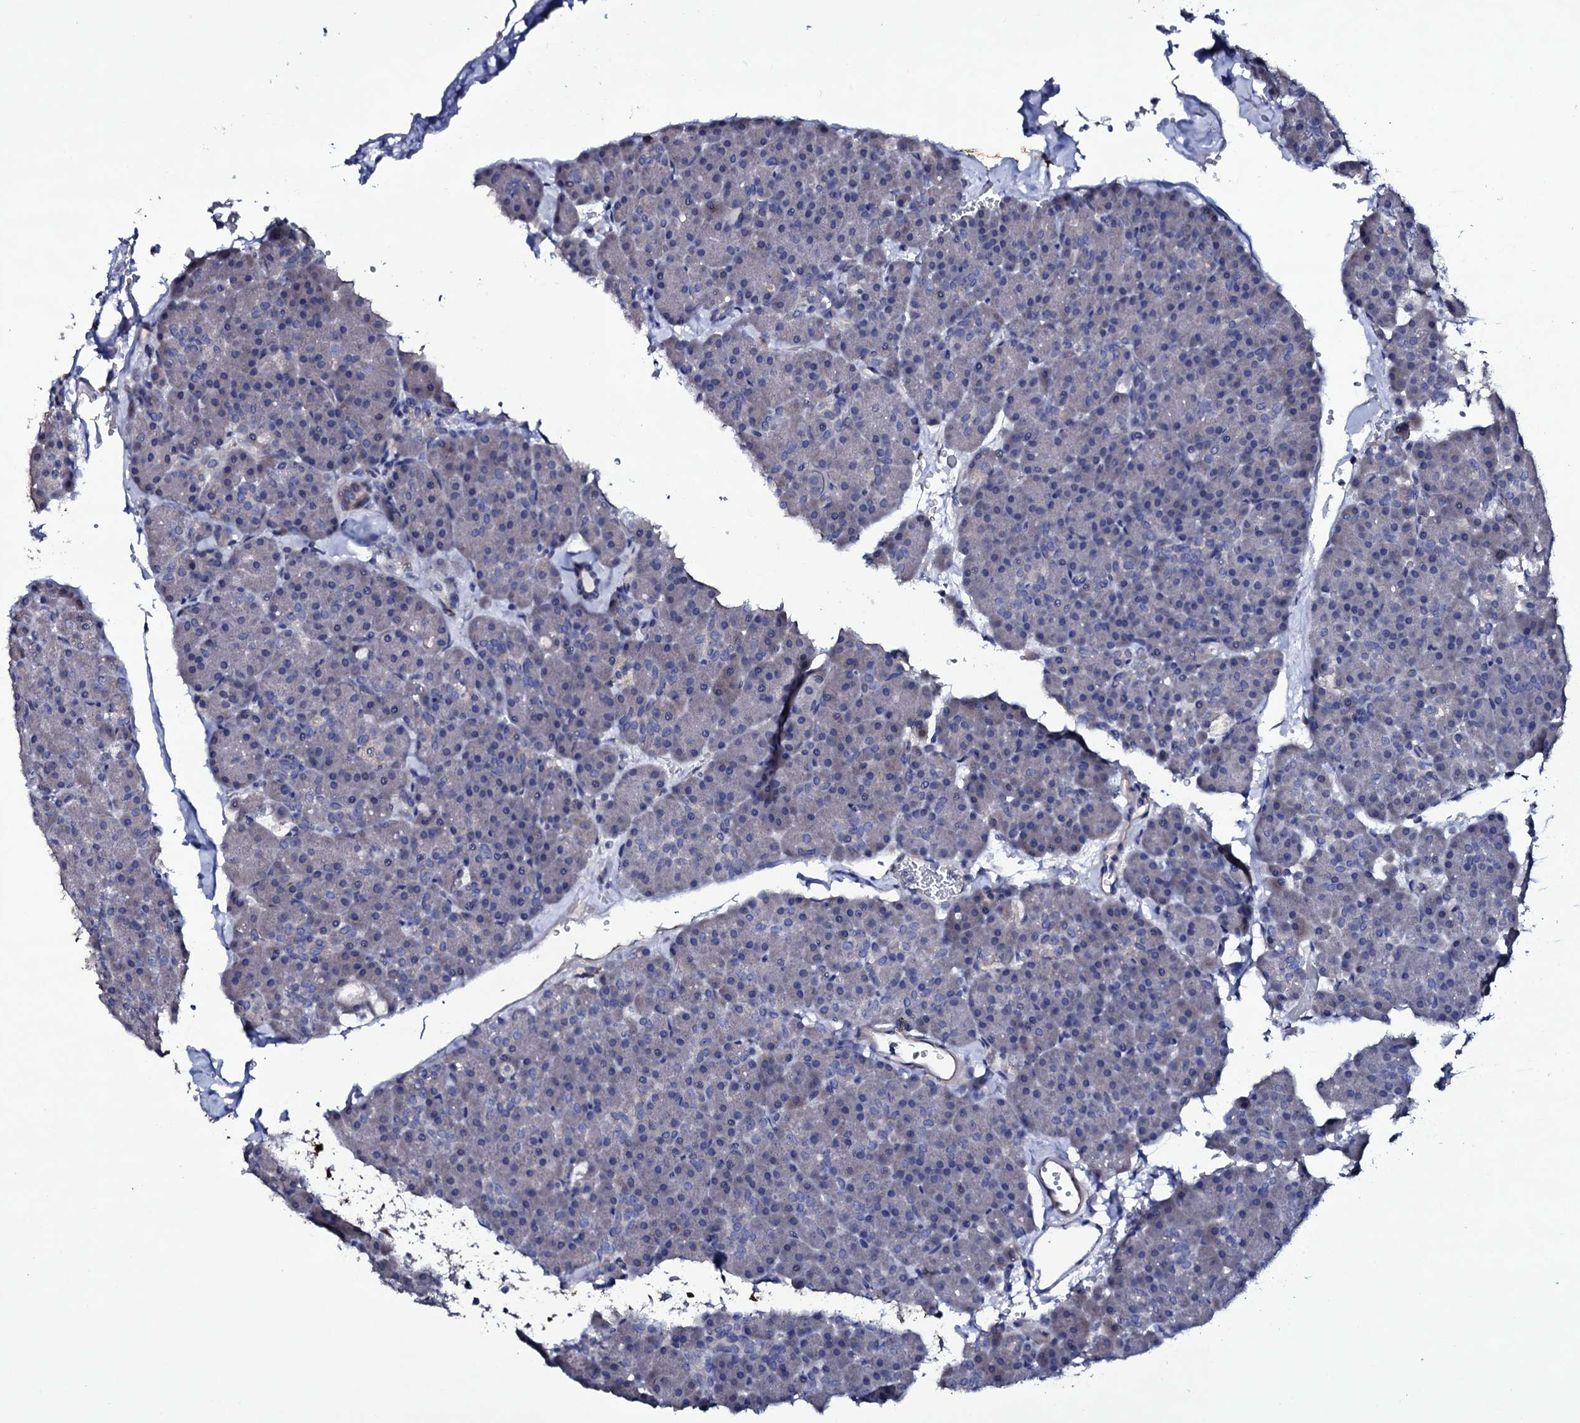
{"staining": {"intensity": "negative", "quantity": "none", "location": "none"}, "tissue": "pancreas", "cell_type": "Exocrine glandular cells", "image_type": "normal", "snomed": [{"axis": "morphology", "description": "Normal tissue, NOS"}, {"axis": "topography", "description": "Pancreas"}], "caption": "Immunohistochemical staining of unremarkable pancreas demonstrates no significant staining in exocrine glandular cells.", "gene": "BCL2L14", "patient": {"sex": "male", "age": 36}}